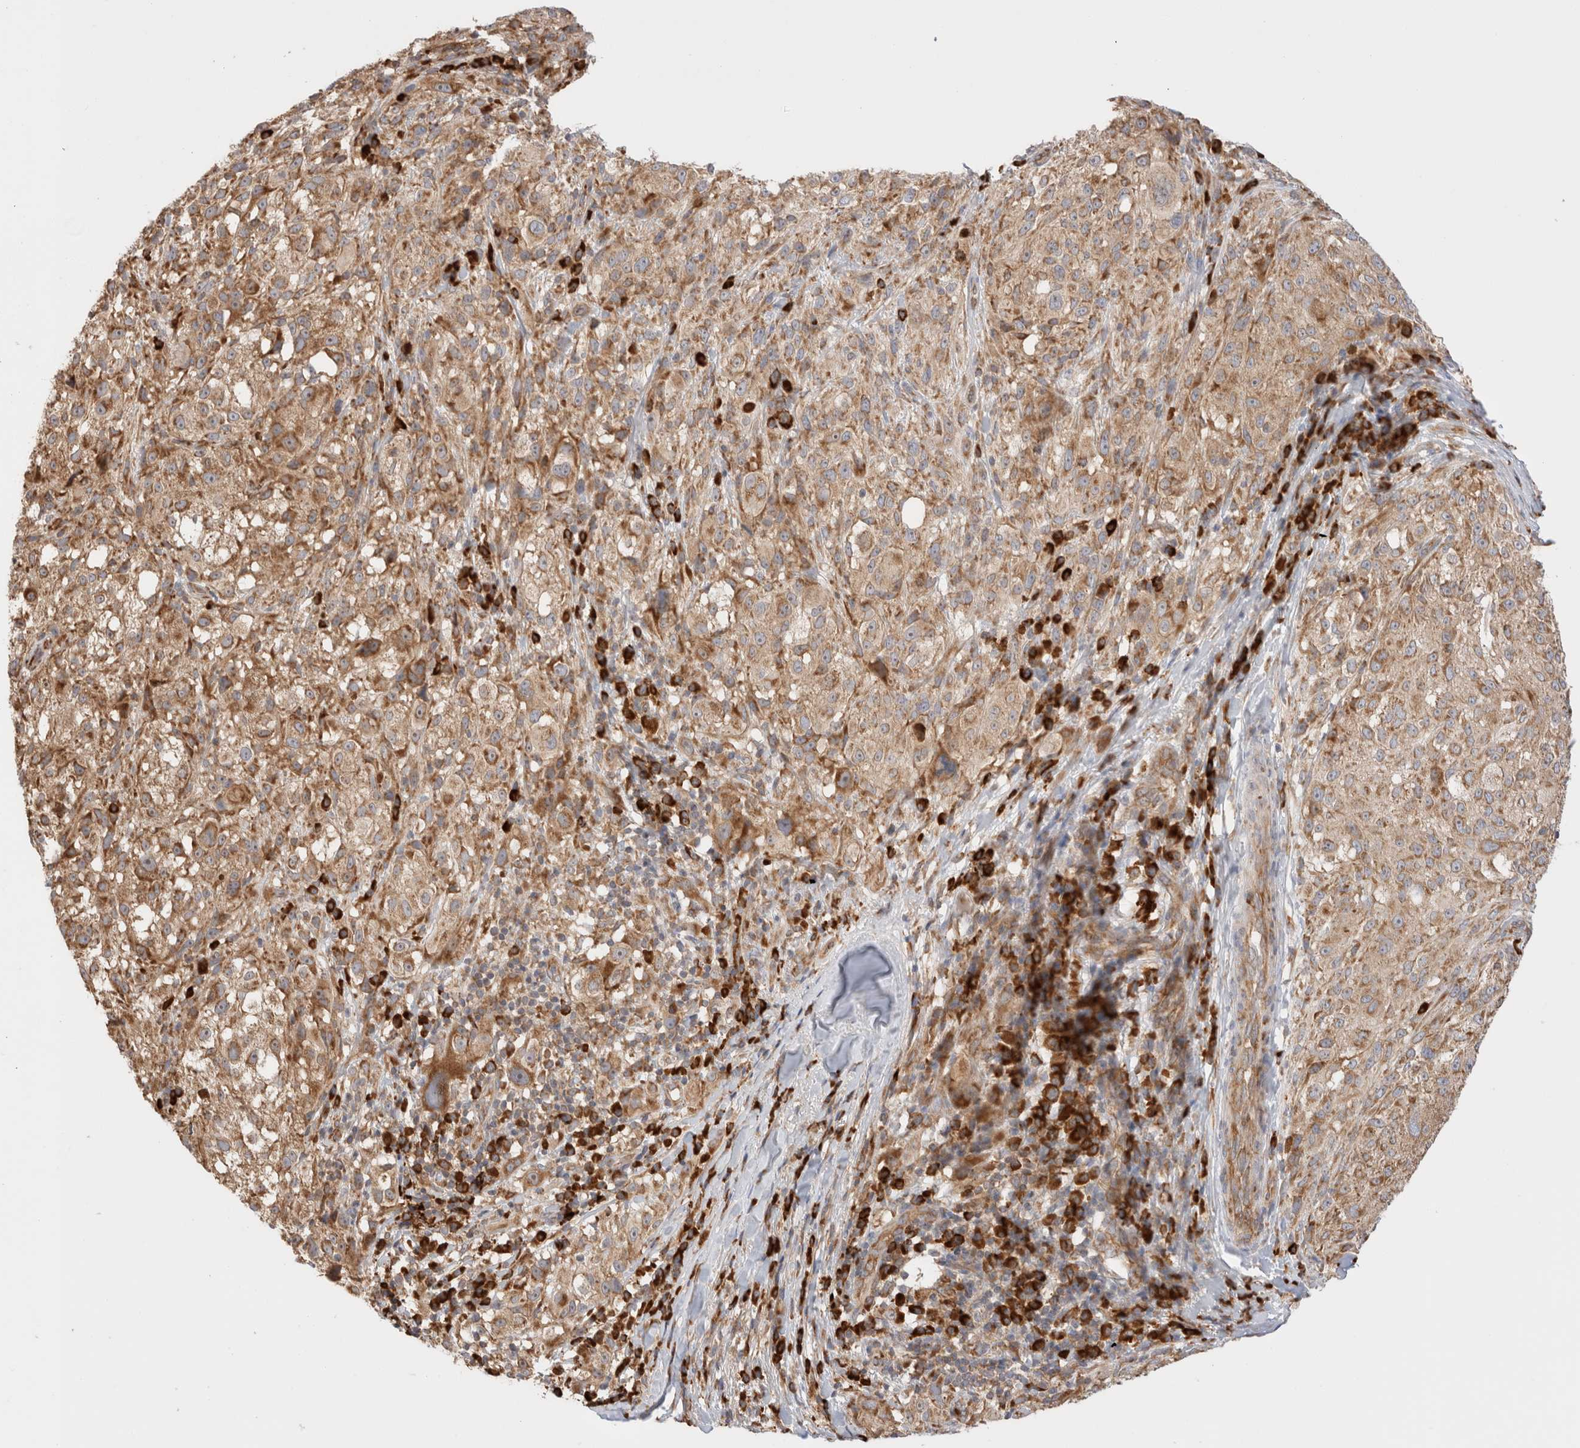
{"staining": {"intensity": "moderate", "quantity": ">75%", "location": "cytoplasmic/membranous"}, "tissue": "melanoma", "cell_type": "Tumor cells", "image_type": "cancer", "snomed": [{"axis": "morphology", "description": "Necrosis, NOS"}, {"axis": "morphology", "description": "Malignant melanoma, NOS"}, {"axis": "topography", "description": "Skin"}], "caption": "Immunohistochemical staining of human malignant melanoma demonstrates medium levels of moderate cytoplasmic/membranous positivity in about >75% of tumor cells.", "gene": "UTS2B", "patient": {"sex": "female", "age": 87}}